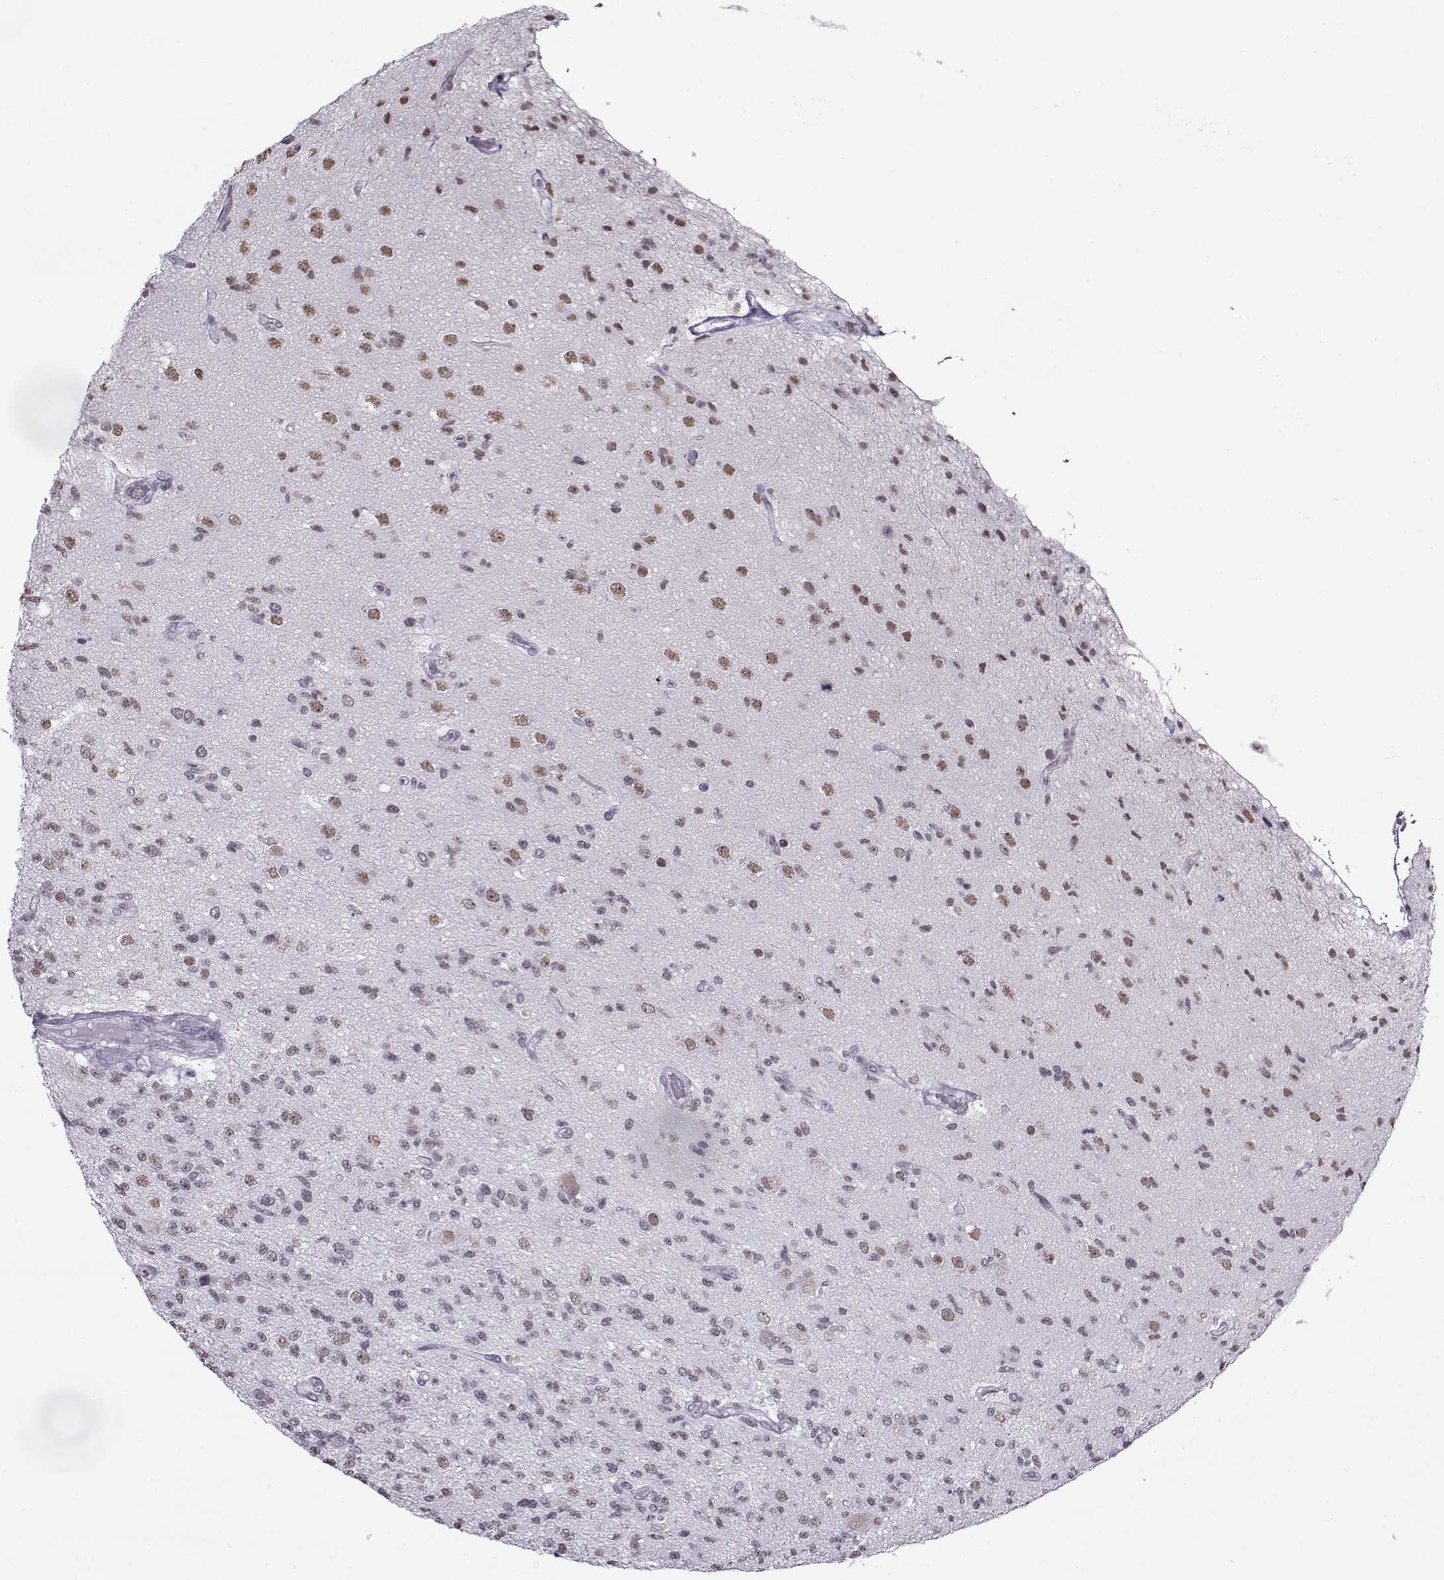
{"staining": {"intensity": "negative", "quantity": "none", "location": "none"}, "tissue": "glioma", "cell_type": "Tumor cells", "image_type": "cancer", "snomed": [{"axis": "morphology", "description": "Glioma, malignant, High grade"}, {"axis": "topography", "description": "Brain"}], "caption": "Tumor cells are negative for protein expression in human glioma.", "gene": "PRMT8", "patient": {"sex": "male", "age": 56}}